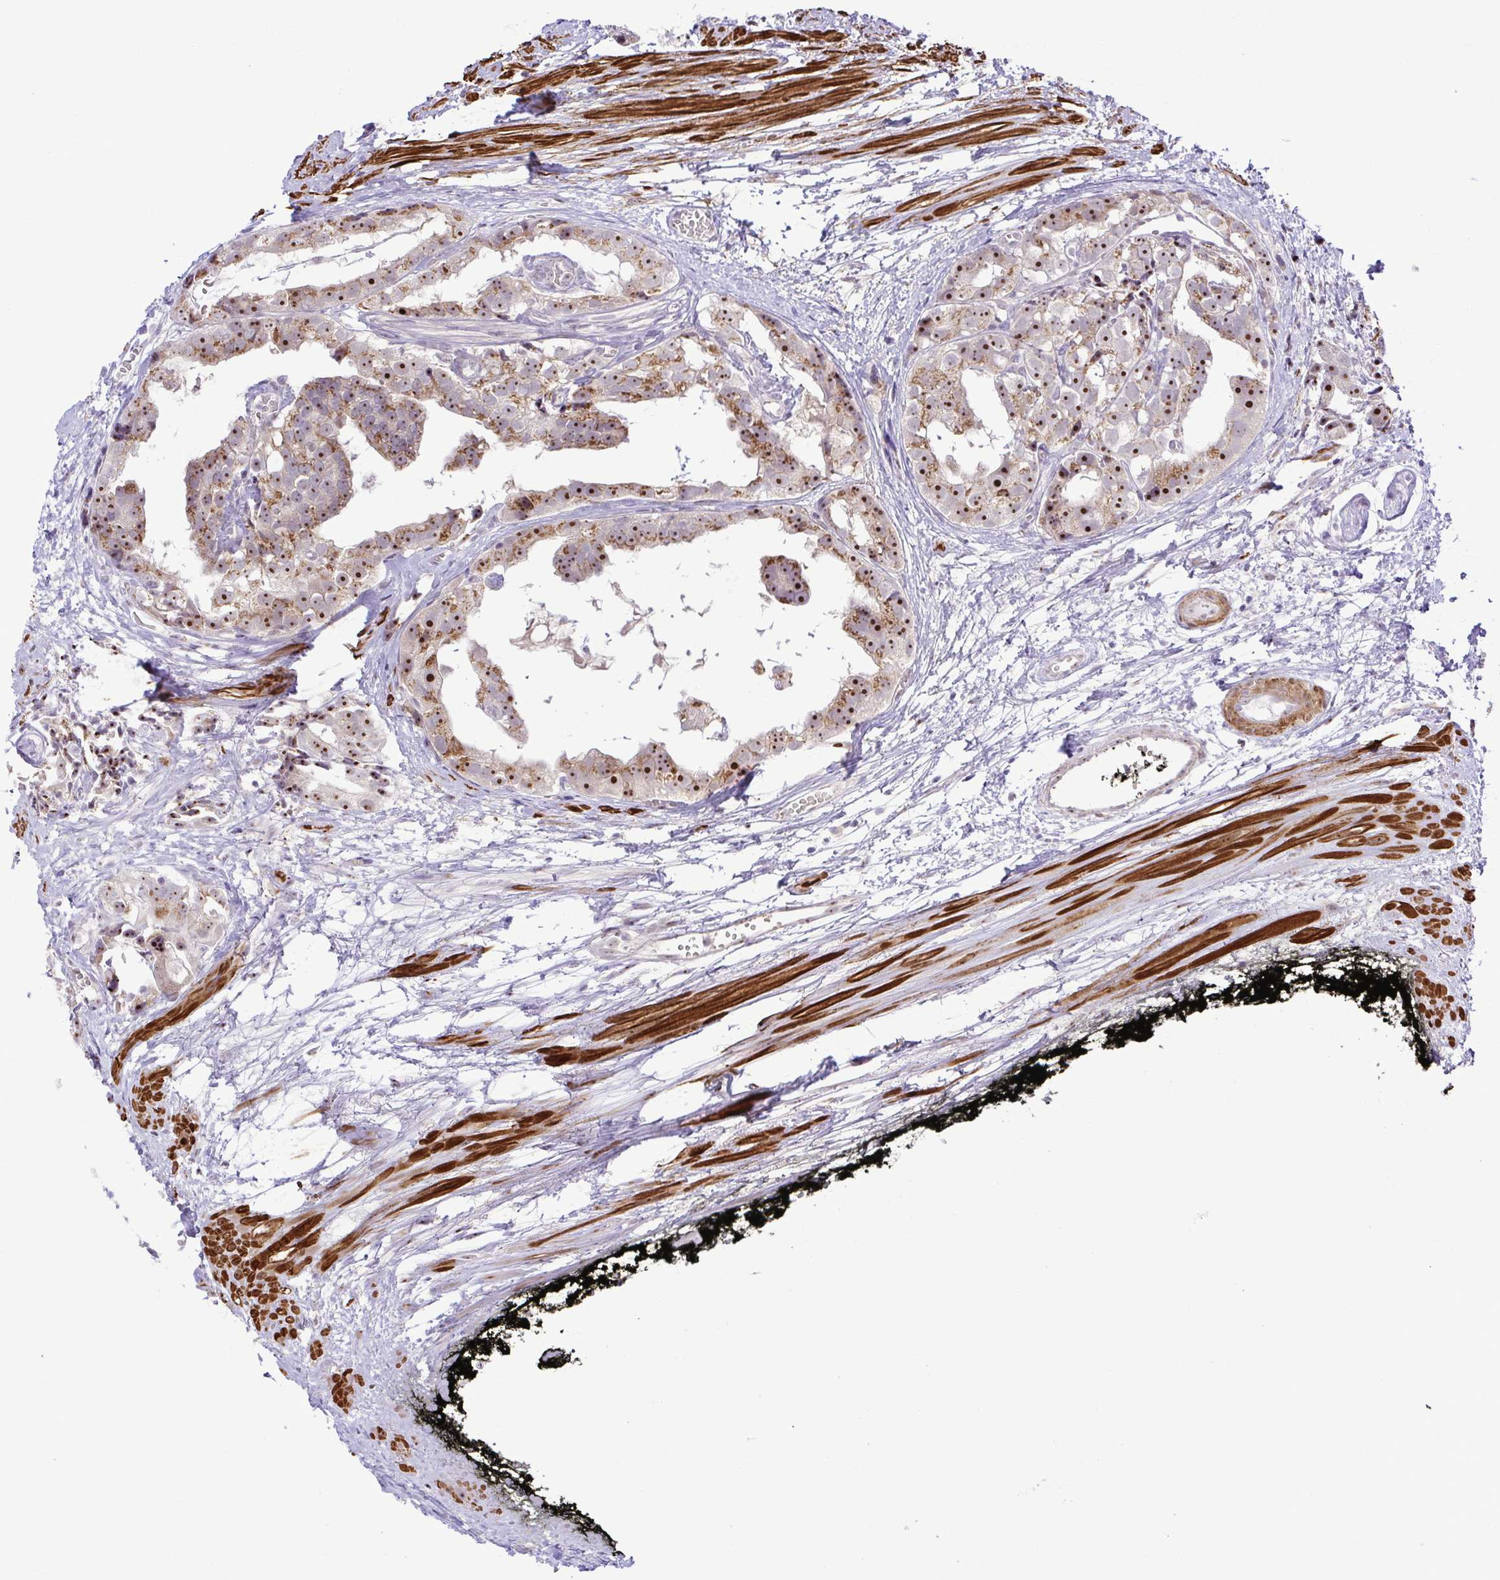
{"staining": {"intensity": "moderate", "quantity": ">75%", "location": "nuclear"}, "tissue": "prostate cancer", "cell_type": "Tumor cells", "image_type": "cancer", "snomed": [{"axis": "morphology", "description": "Adenocarcinoma, High grade"}, {"axis": "topography", "description": "Prostate"}], "caption": "Adenocarcinoma (high-grade) (prostate) stained with a brown dye reveals moderate nuclear positive positivity in approximately >75% of tumor cells.", "gene": "RSL24D1", "patient": {"sex": "male", "age": 71}}